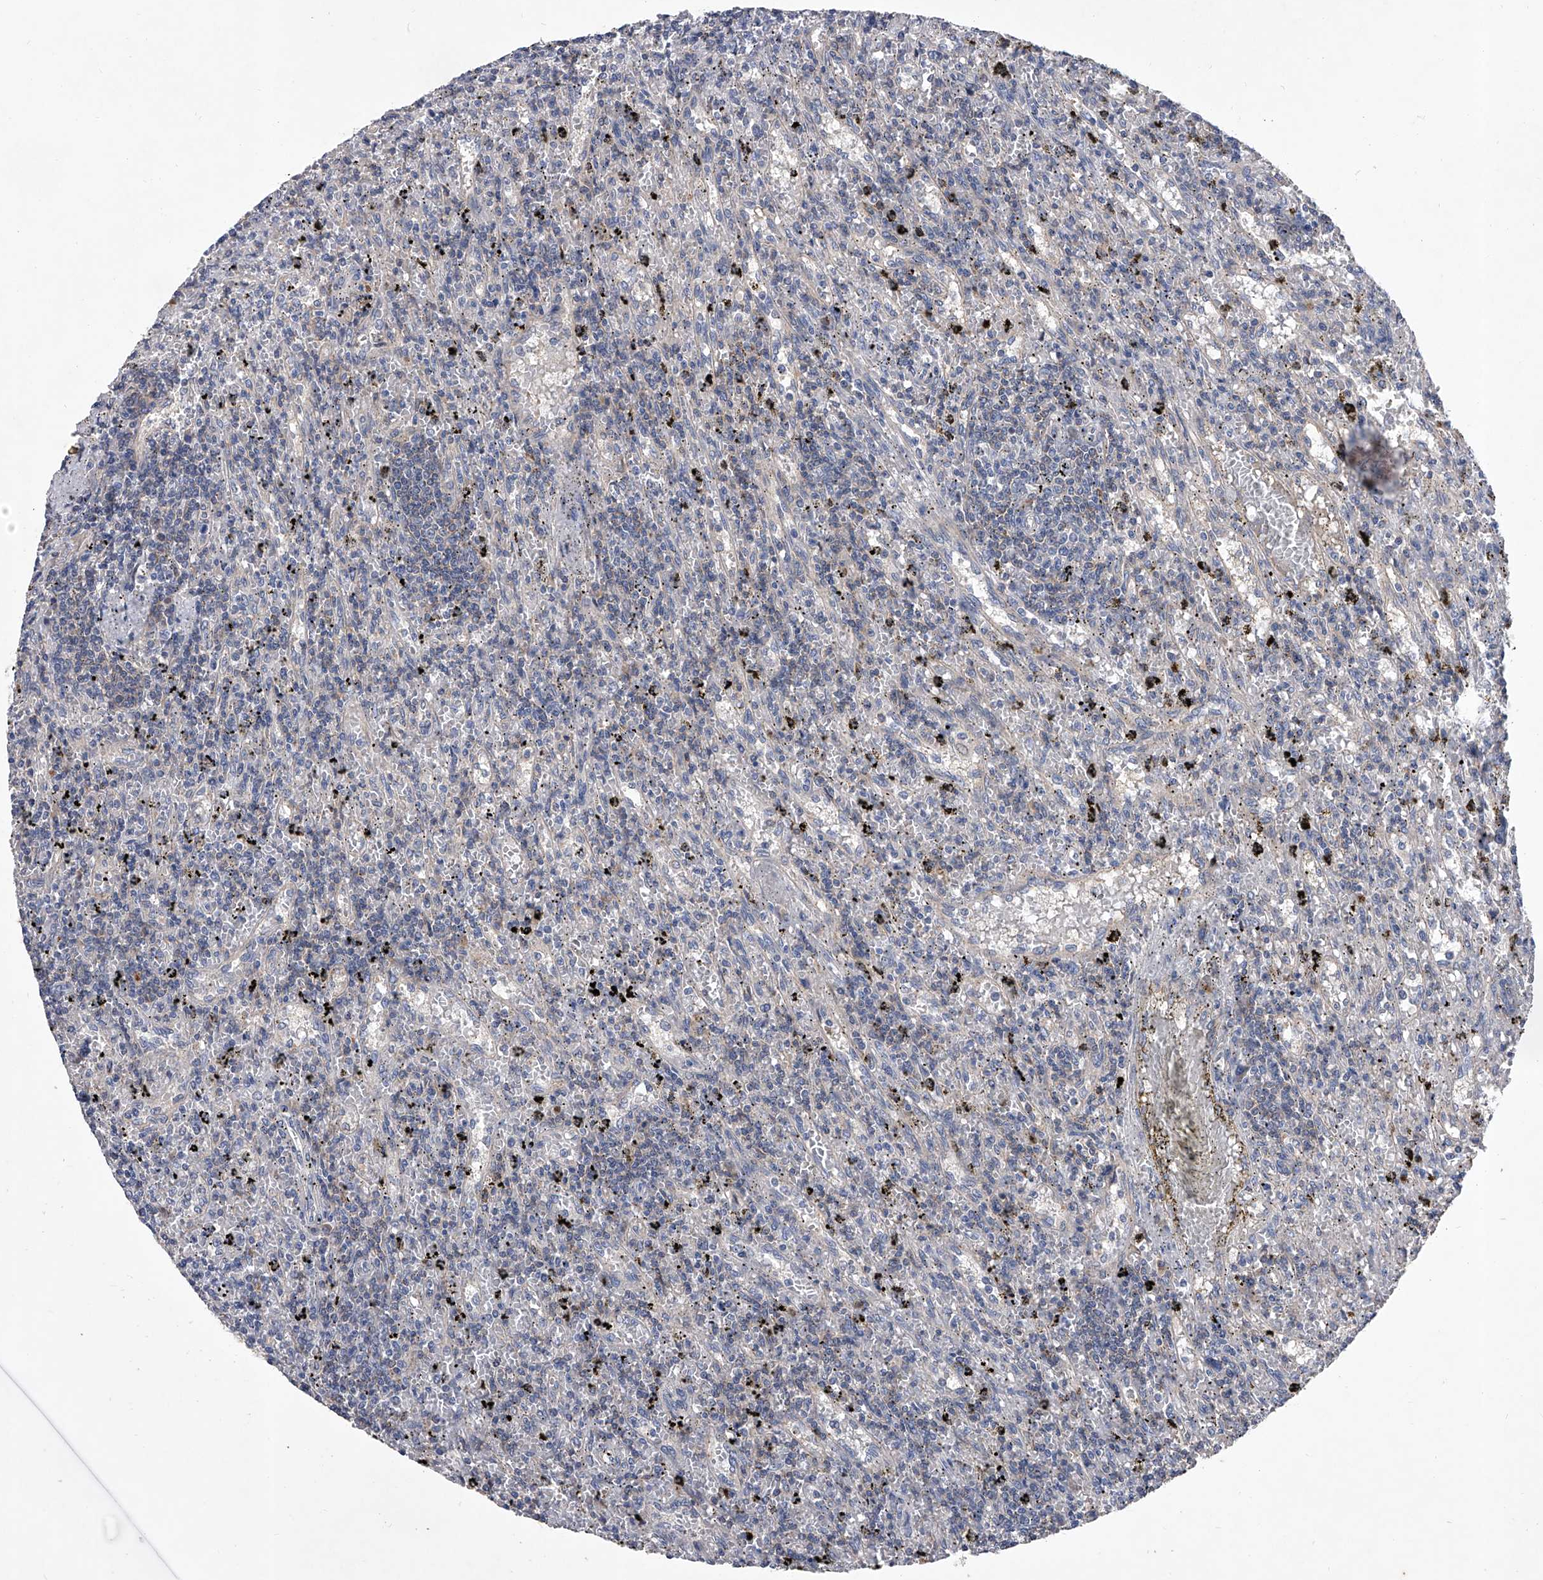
{"staining": {"intensity": "negative", "quantity": "none", "location": "none"}, "tissue": "lymphoma", "cell_type": "Tumor cells", "image_type": "cancer", "snomed": [{"axis": "morphology", "description": "Malignant lymphoma, non-Hodgkin's type, Low grade"}, {"axis": "topography", "description": "Spleen"}], "caption": "High power microscopy histopathology image of an immunohistochemistry (IHC) micrograph of lymphoma, revealing no significant positivity in tumor cells.", "gene": "C5", "patient": {"sex": "male", "age": 76}}